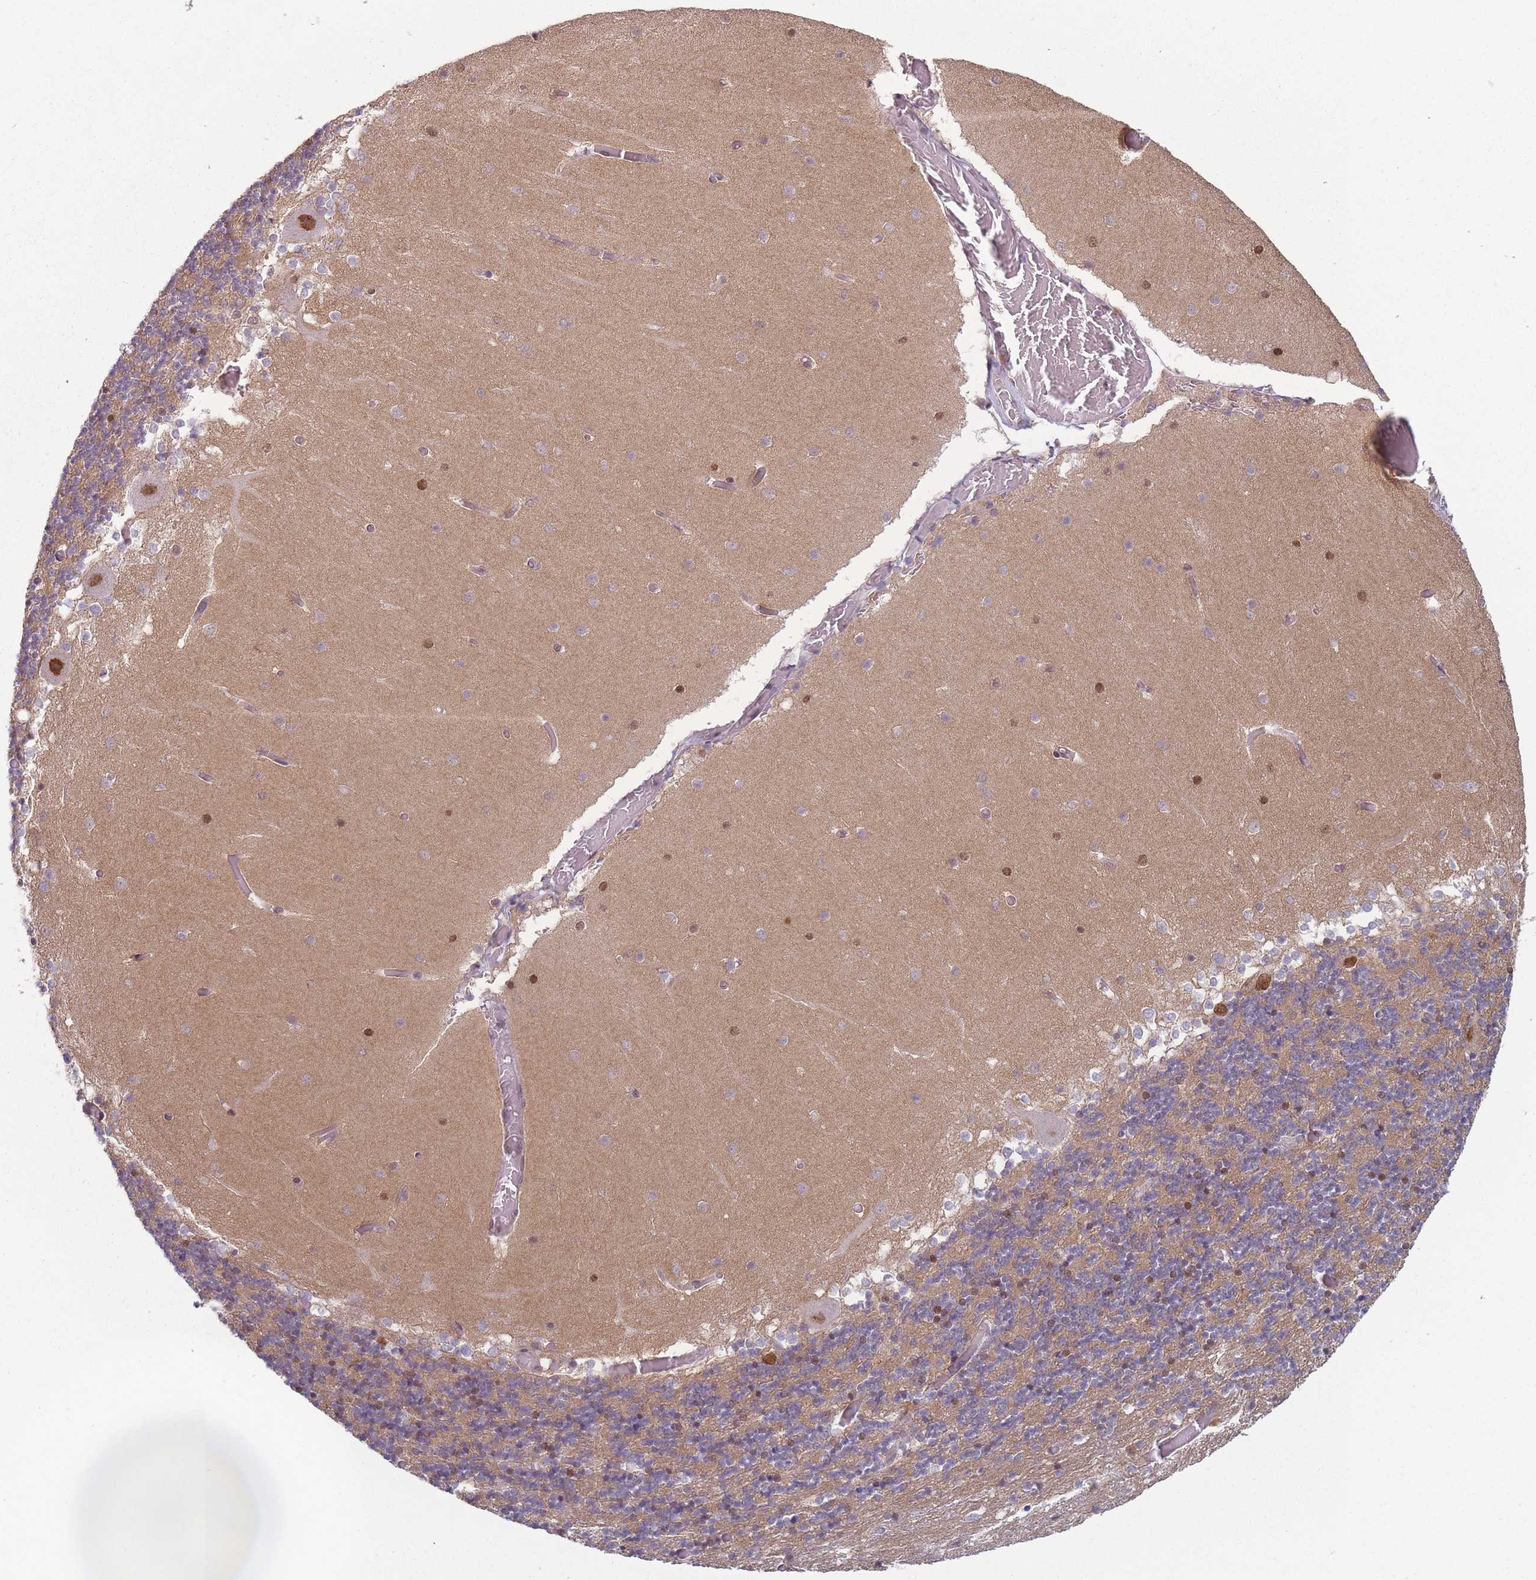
{"staining": {"intensity": "moderate", "quantity": "<25%", "location": "nuclear"}, "tissue": "cerebellum", "cell_type": "Cells in granular layer", "image_type": "normal", "snomed": [{"axis": "morphology", "description": "Normal tissue, NOS"}, {"axis": "topography", "description": "Cerebellum"}], "caption": "A brown stain highlights moderate nuclear expression of a protein in cells in granular layer of benign human cerebellum.", "gene": "SH3BGRL2", "patient": {"sex": "female", "age": 28}}